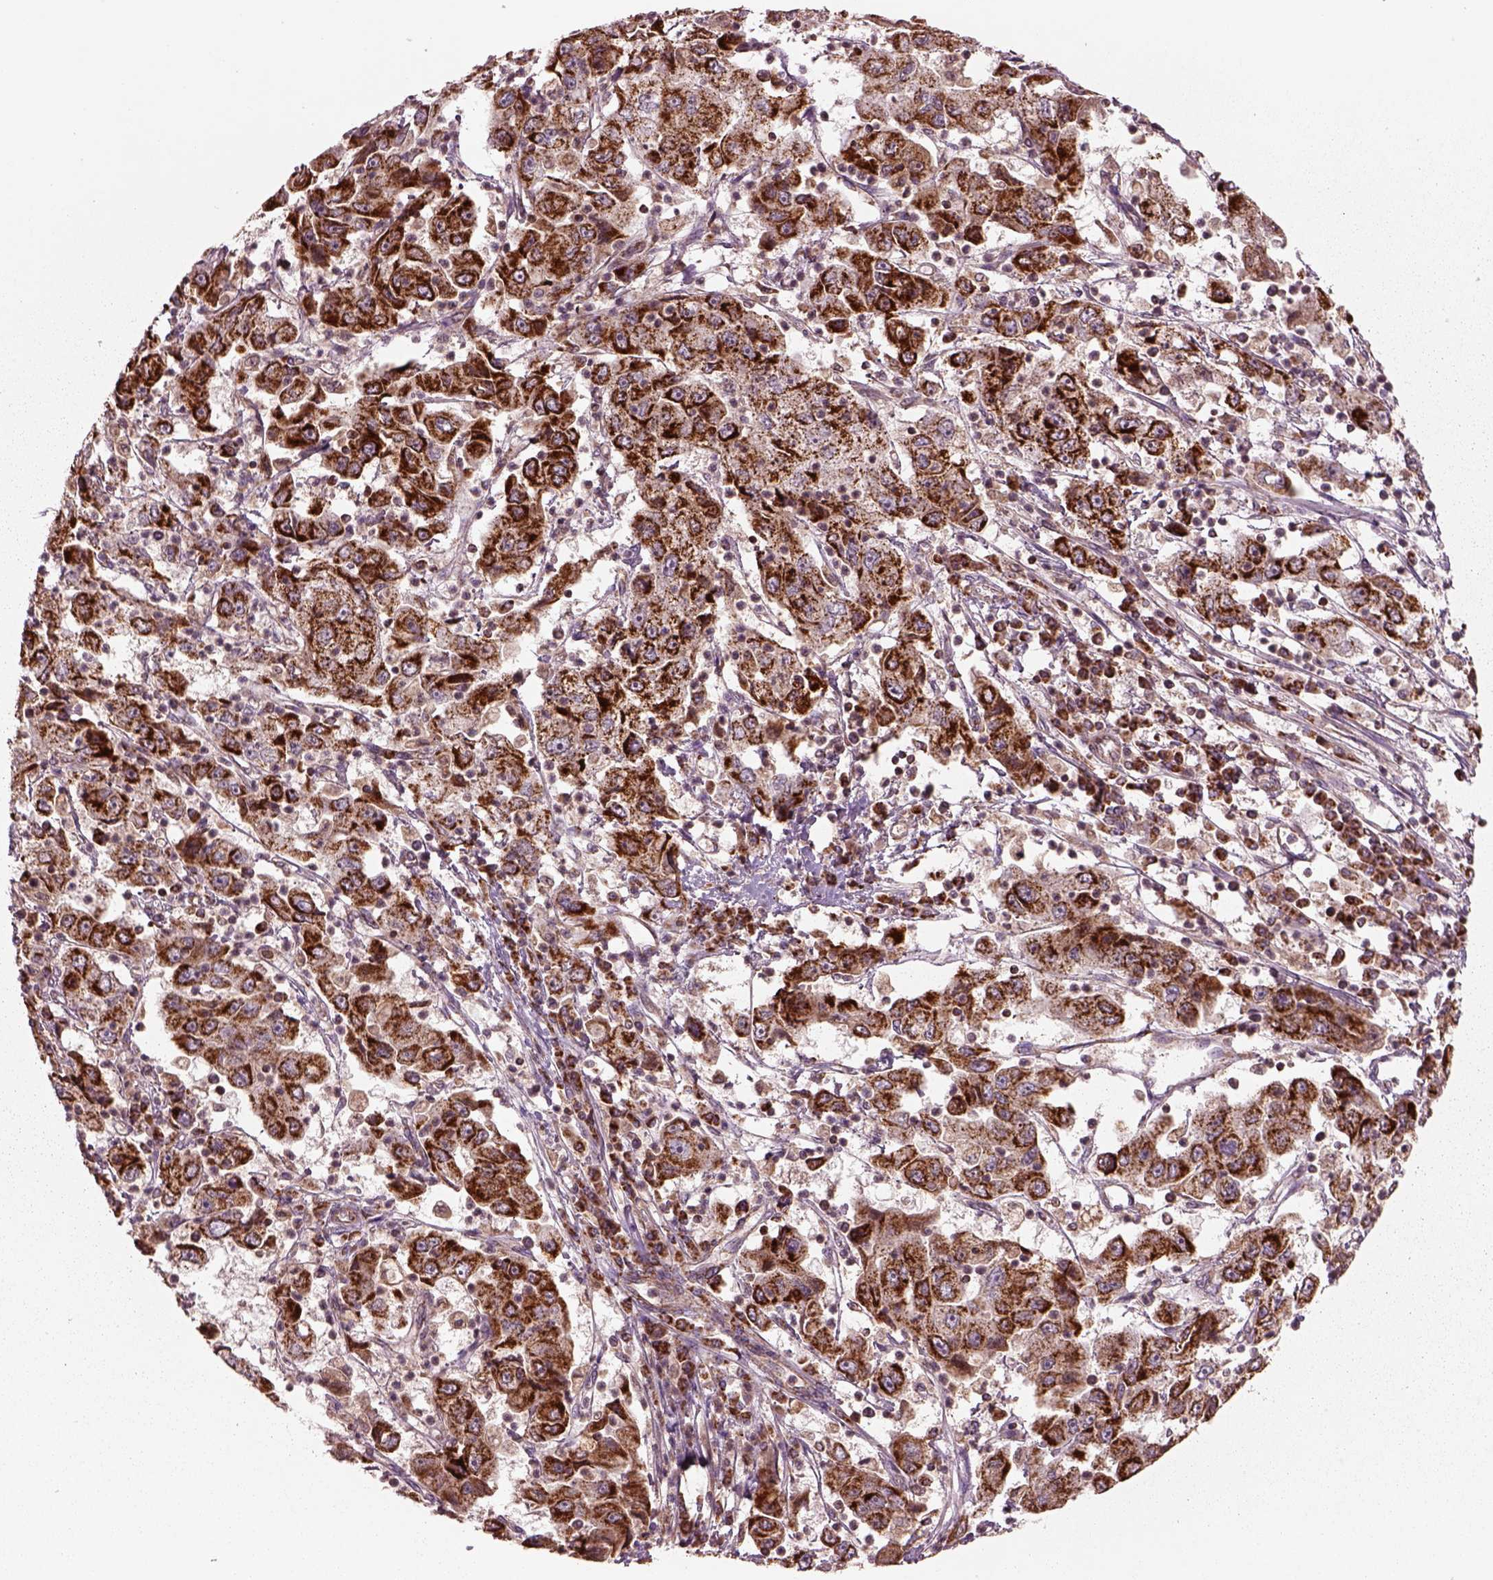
{"staining": {"intensity": "strong", "quantity": ">75%", "location": "cytoplasmic/membranous"}, "tissue": "cervical cancer", "cell_type": "Tumor cells", "image_type": "cancer", "snomed": [{"axis": "morphology", "description": "Squamous cell carcinoma, NOS"}, {"axis": "topography", "description": "Cervix"}], "caption": "Immunohistochemistry of squamous cell carcinoma (cervical) exhibits high levels of strong cytoplasmic/membranous positivity in about >75% of tumor cells. (DAB (3,3'-diaminobenzidine) = brown stain, brightfield microscopy at high magnification).", "gene": "SLC25A5", "patient": {"sex": "female", "age": 36}}